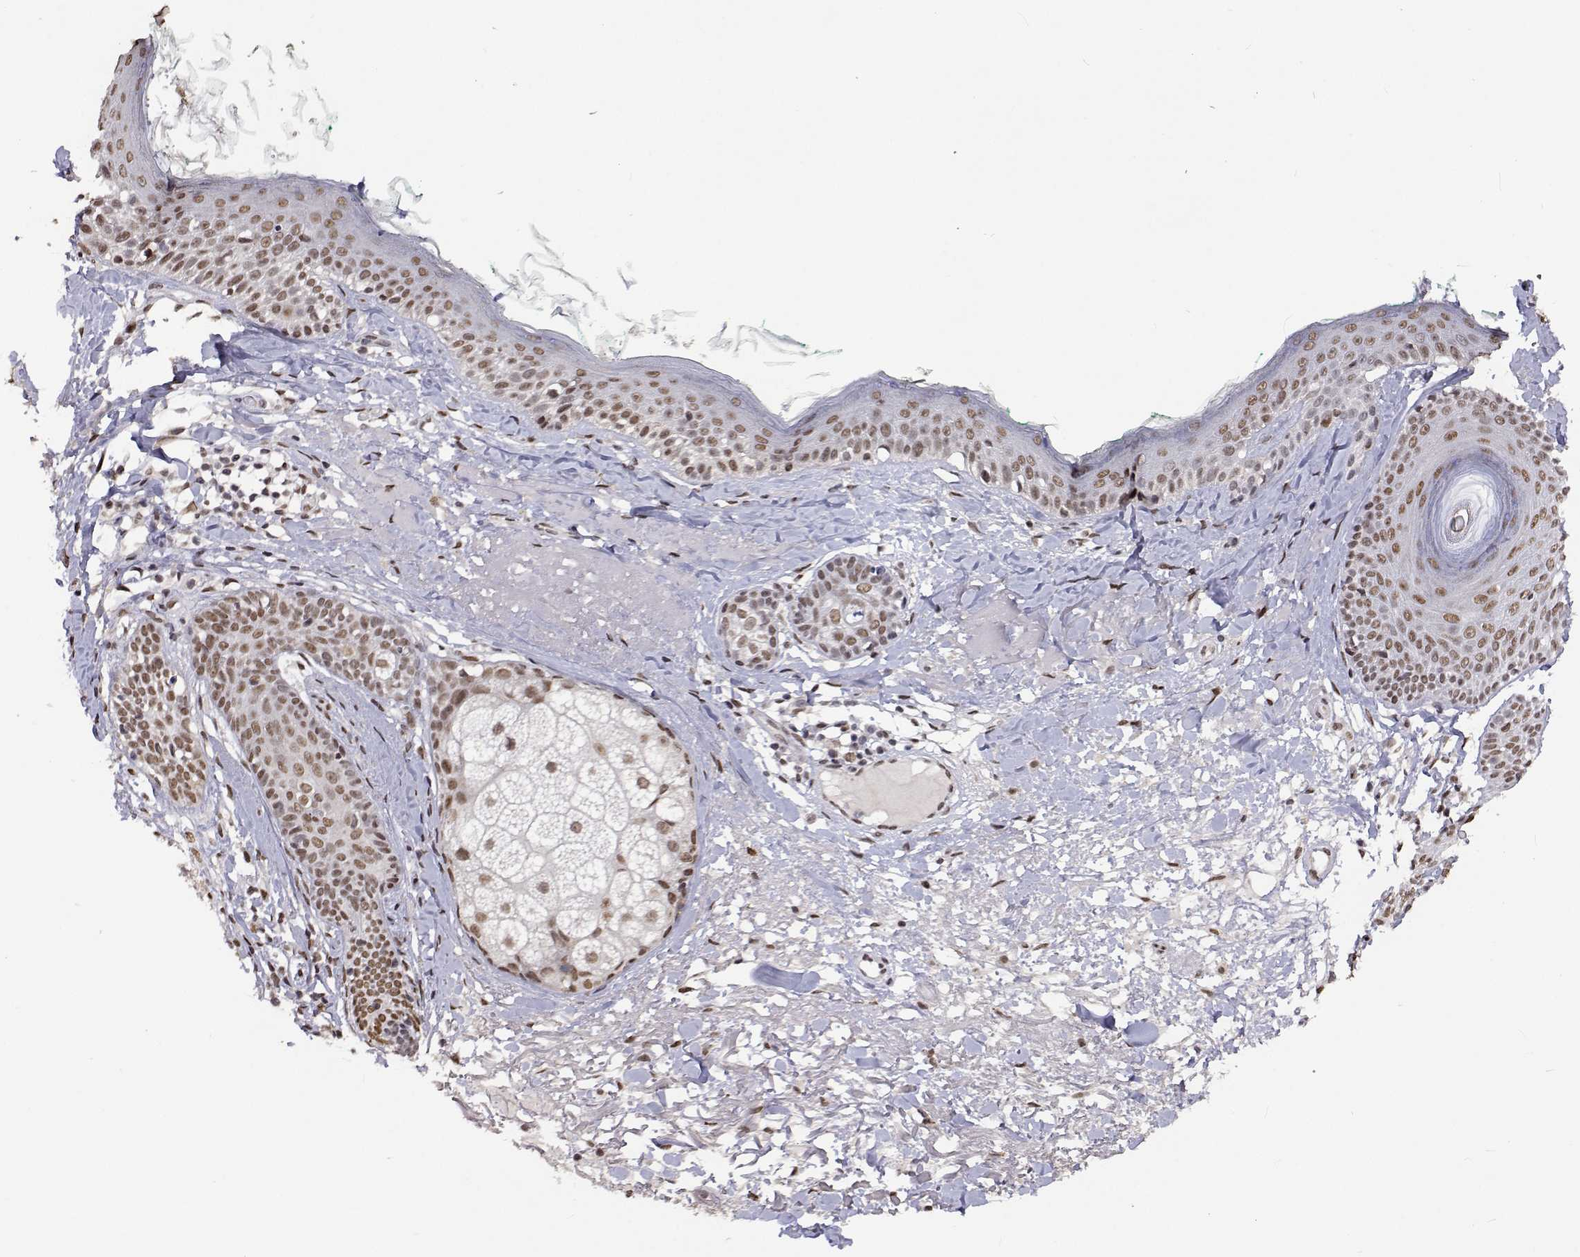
{"staining": {"intensity": "moderate", "quantity": ">75%", "location": "nuclear"}, "tissue": "skin", "cell_type": "Fibroblasts", "image_type": "normal", "snomed": [{"axis": "morphology", "description": "Normal tissue, NOS"}, {"axis": "topography", "description": "Skin"}], "caption": "Protein expression analysis of benign skin displays moderate nuclear expression in about >75% of fibroblasts.", "gene": "HNRNPA0", "patient": {"sex": "male", "age": 73}}